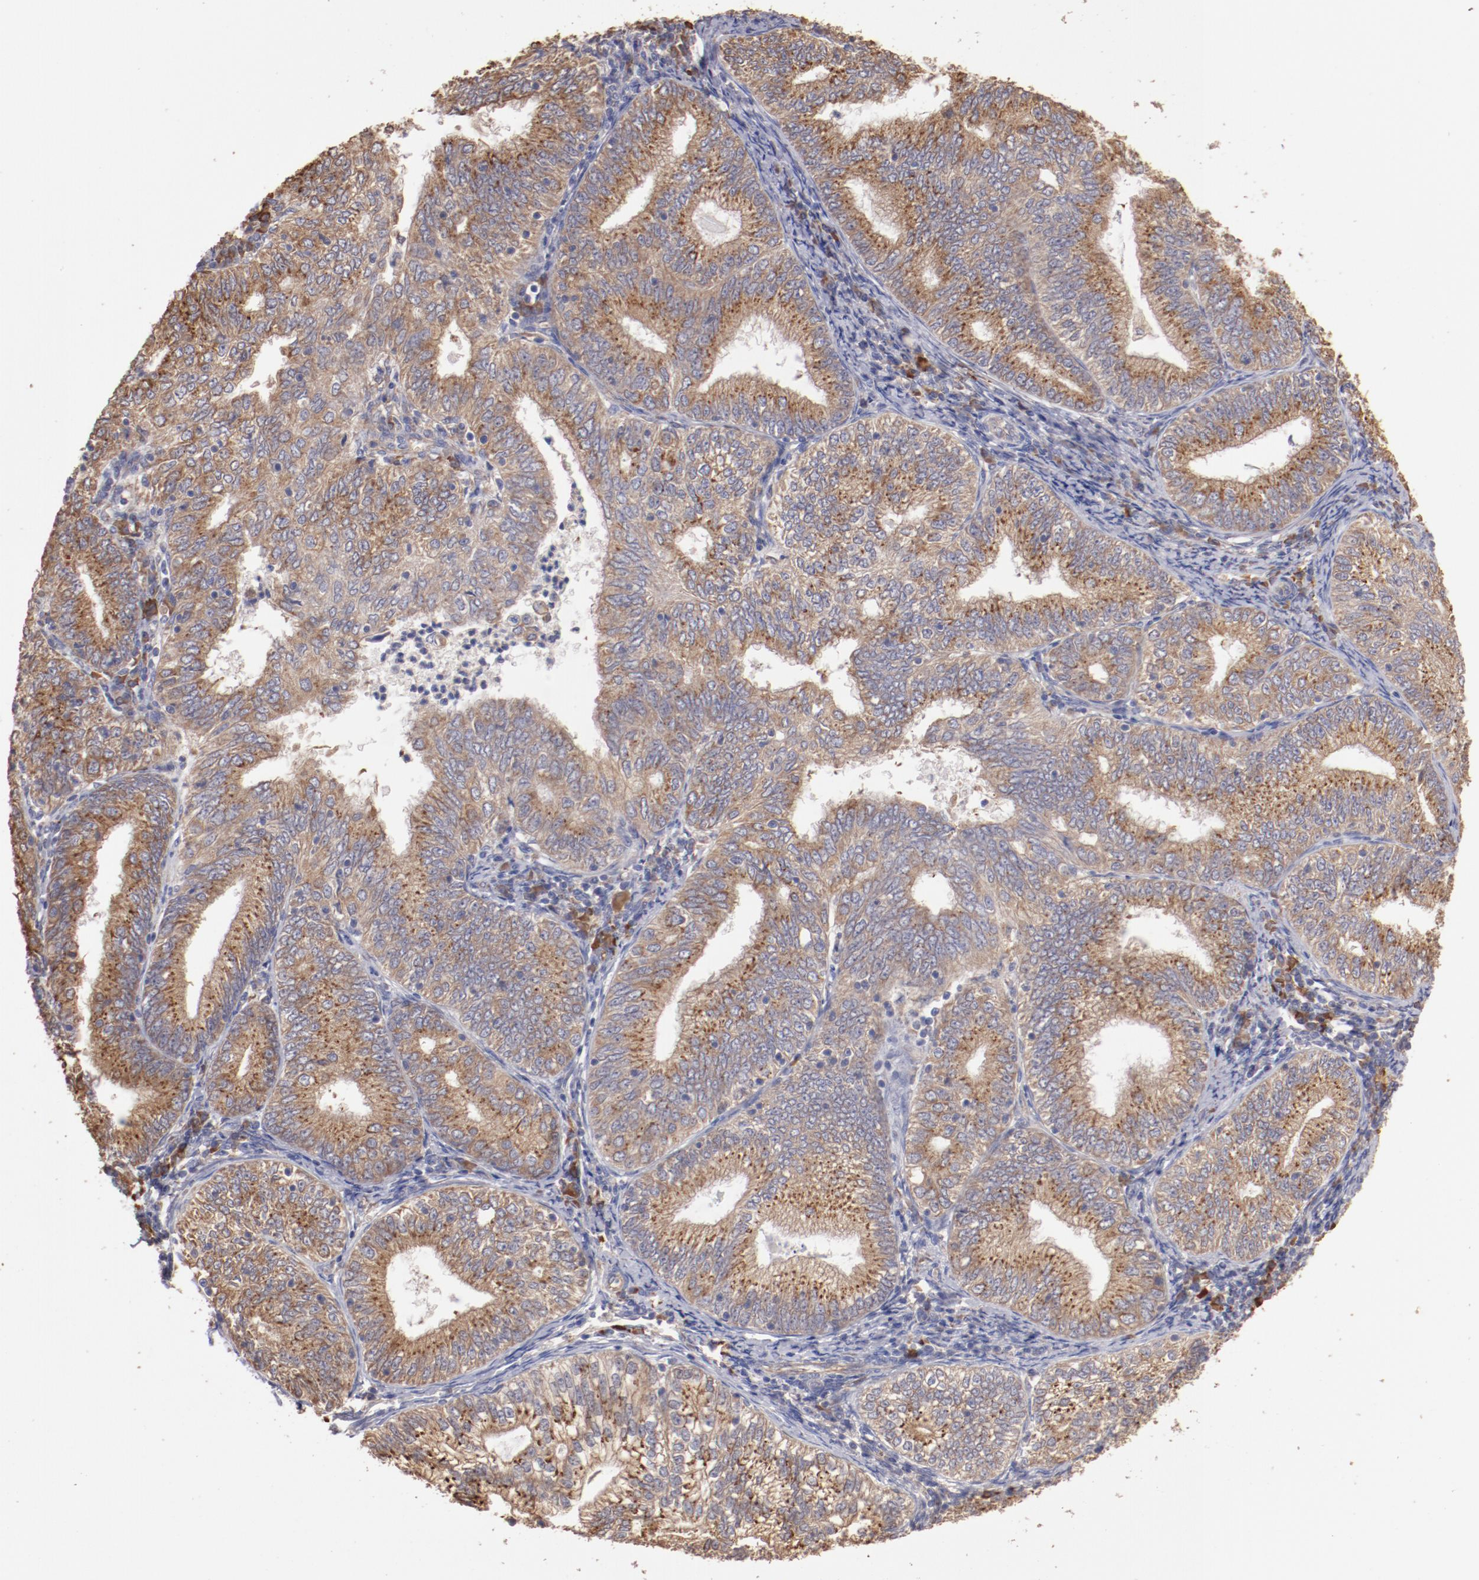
{"staining": {"intensity": "moderate", "quantity": ">75%", "location": "cytoplasmic/membranous"}, "tissue": "endometrial cancer", "cell_type": "Tumor cells", "image_type": "cancer", "snomed": [{"axis": "morphology", "description": "Adenocarcinoma, NOS"}, {"axis": "topography", "description": "Endometrium"}], "caption": "Immunohistochemical staining of human endometrial cancer (adenocarcinoma) exhibits medium levels of moderate cytoplasmic/membranous expression in approximately >75% of tumor cells.", "gene": "NFKBIE", "patient": {"sex": "female", "age": 69}}